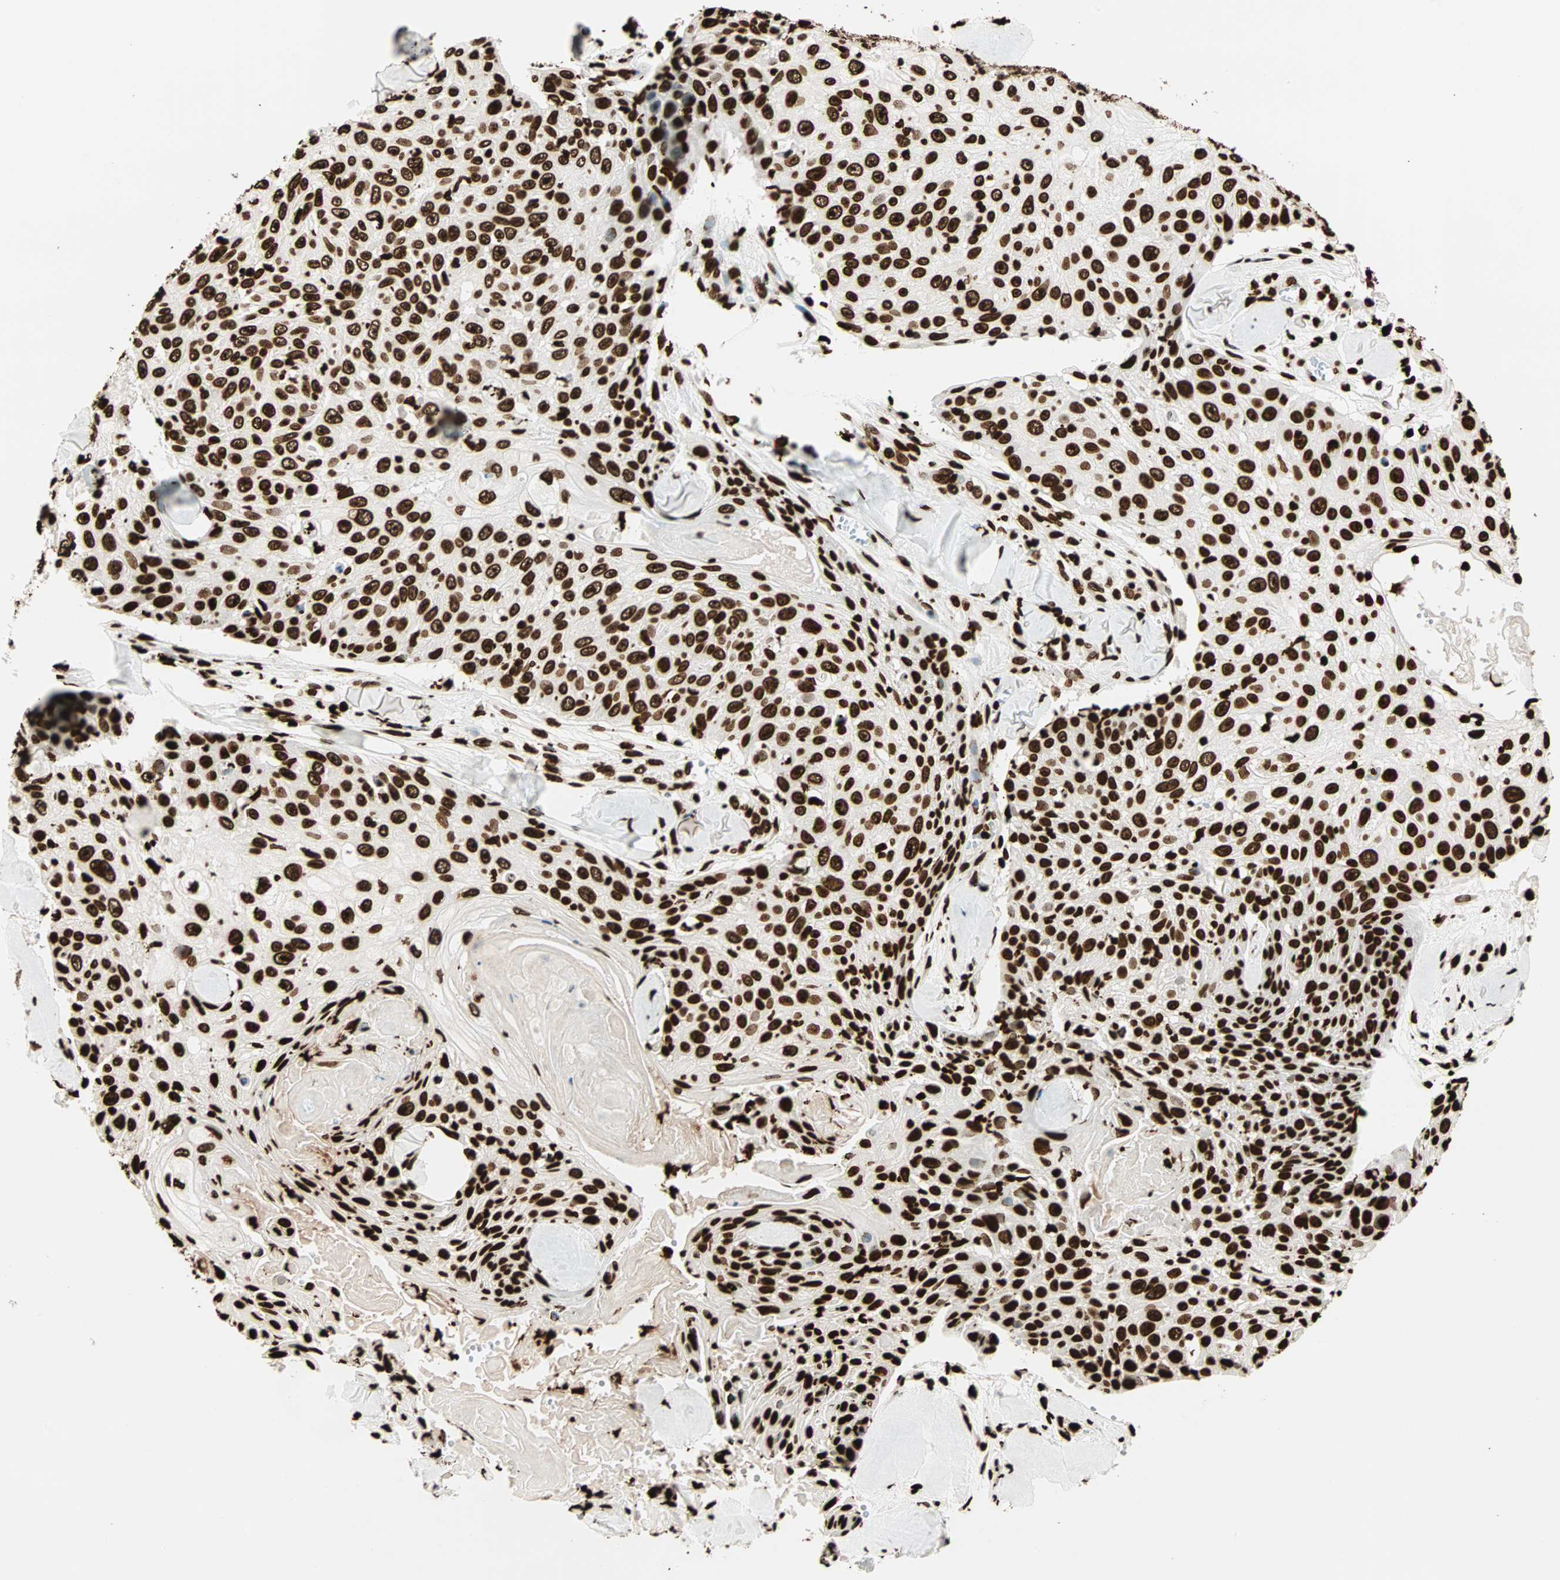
{"staining": {"intensity": "strong", "quantity": ">75%", "location": "nuclear"}, "tissue": "skin cancer", "cell_type": "Tumor cells", "image_type": "cancer", "snomed": [{"axis": "morphology", "description": "Squamous cell carcinoma, NOS"}, {"axis": "topography", "description": "Skin"}], "caption": "The histopathology image reveals staining of skin cancer (squamous cell carcinoma), revealing strong nuclear protein staining (brown color) within tumor cells.", "gene": "GLI2", "patient": {"sex": "male", "age": 86}}